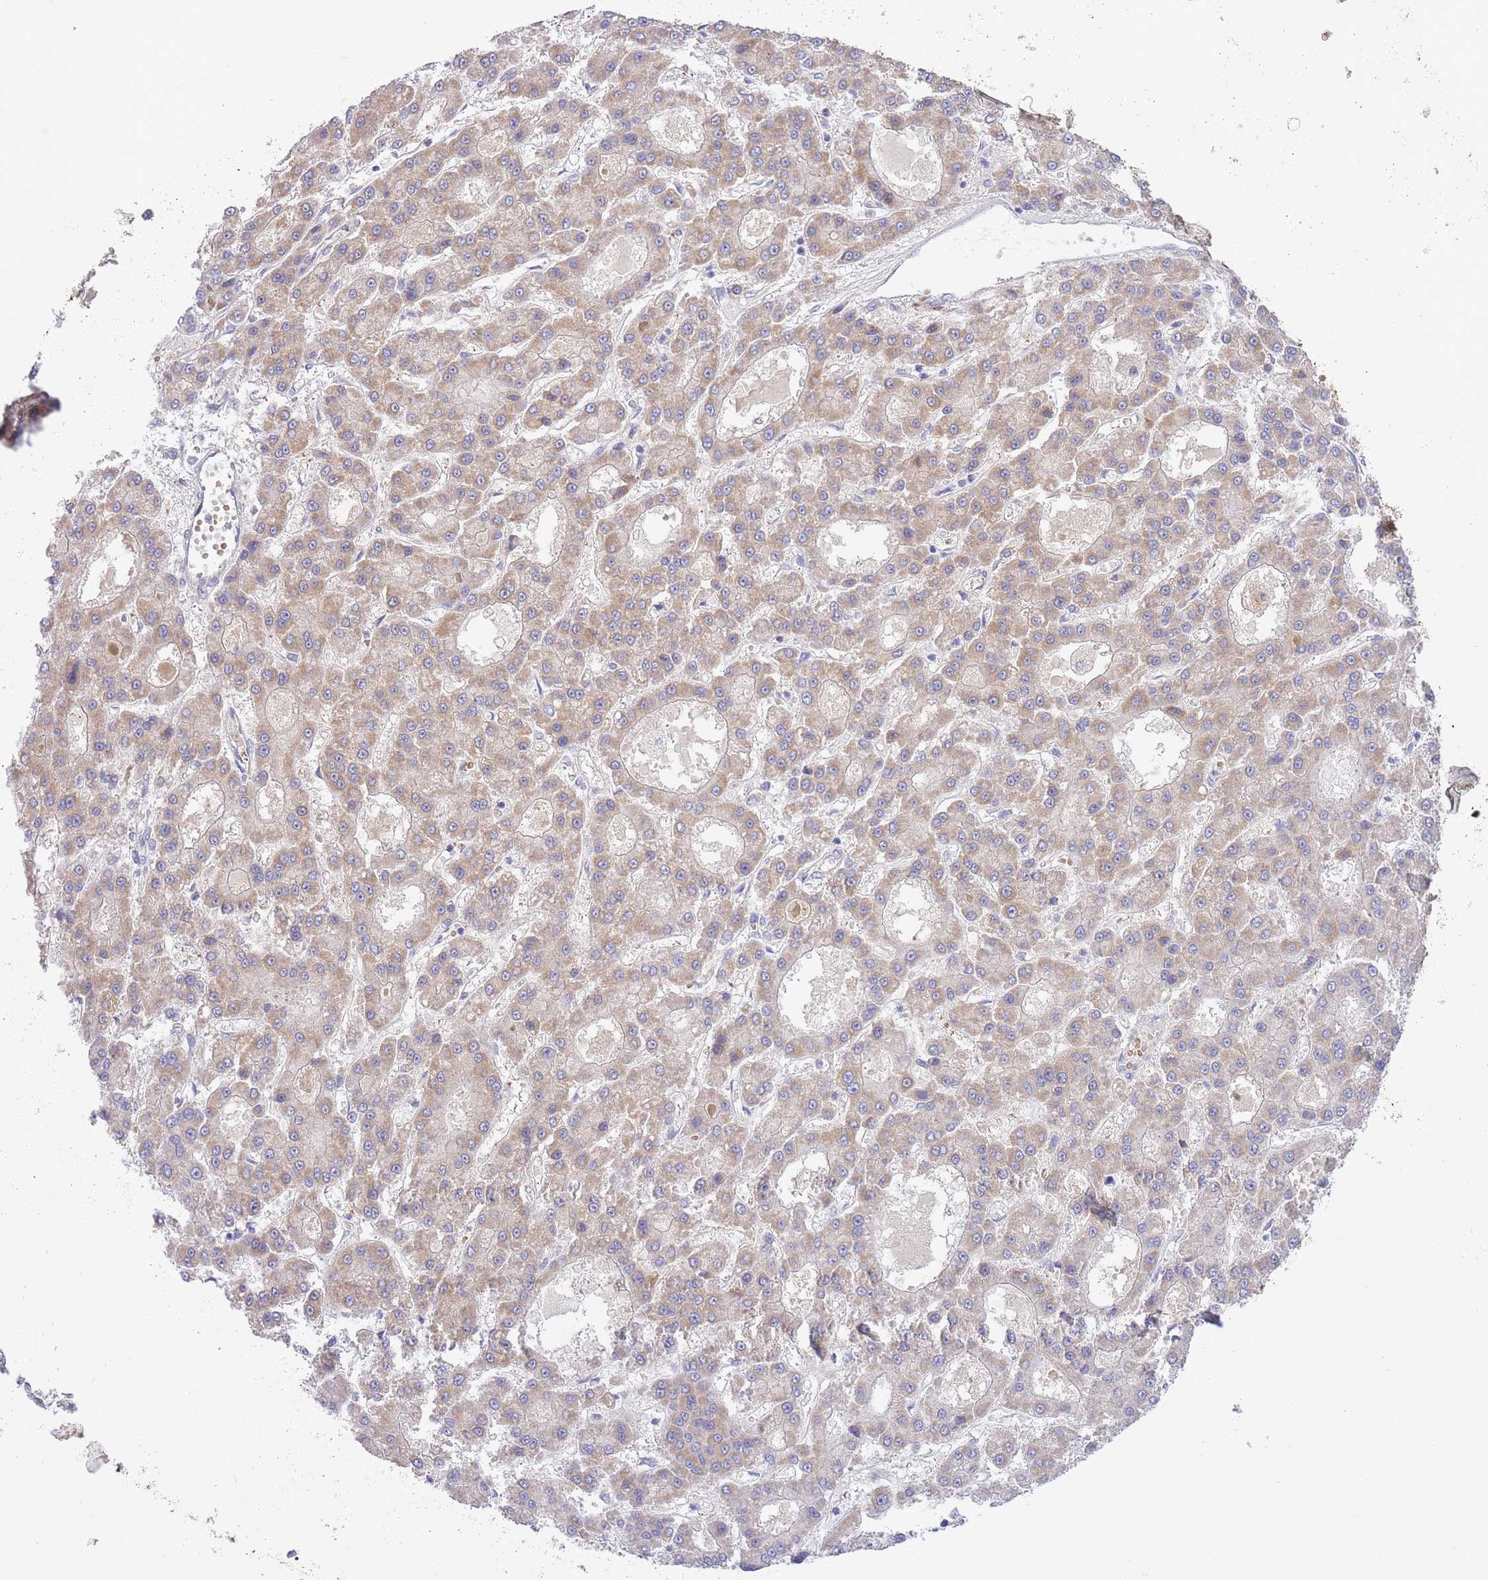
{"staining": {"intensity": "weak", "quantity": ">75%", "location": "cytoplasmic/membranous"}, "tissue": "liver cancer", "cell_type": "Tumor cells", "image_type": "cancer", "snomed": [{"axis": "morphology", "description": "Carcinoma, Hepatocellular, NOS"}, {"axis": "topography", "description": "Liver"}], "caption": "This histopathology image displays immunohistochemistry staining of human liver hepatocellular carcinoma, with low weak cytoplasmic/membranous staining in approximately >75% of tumor cells.", "gene": "CHAC1", "patient": {"sex": "male", "age": 70}}